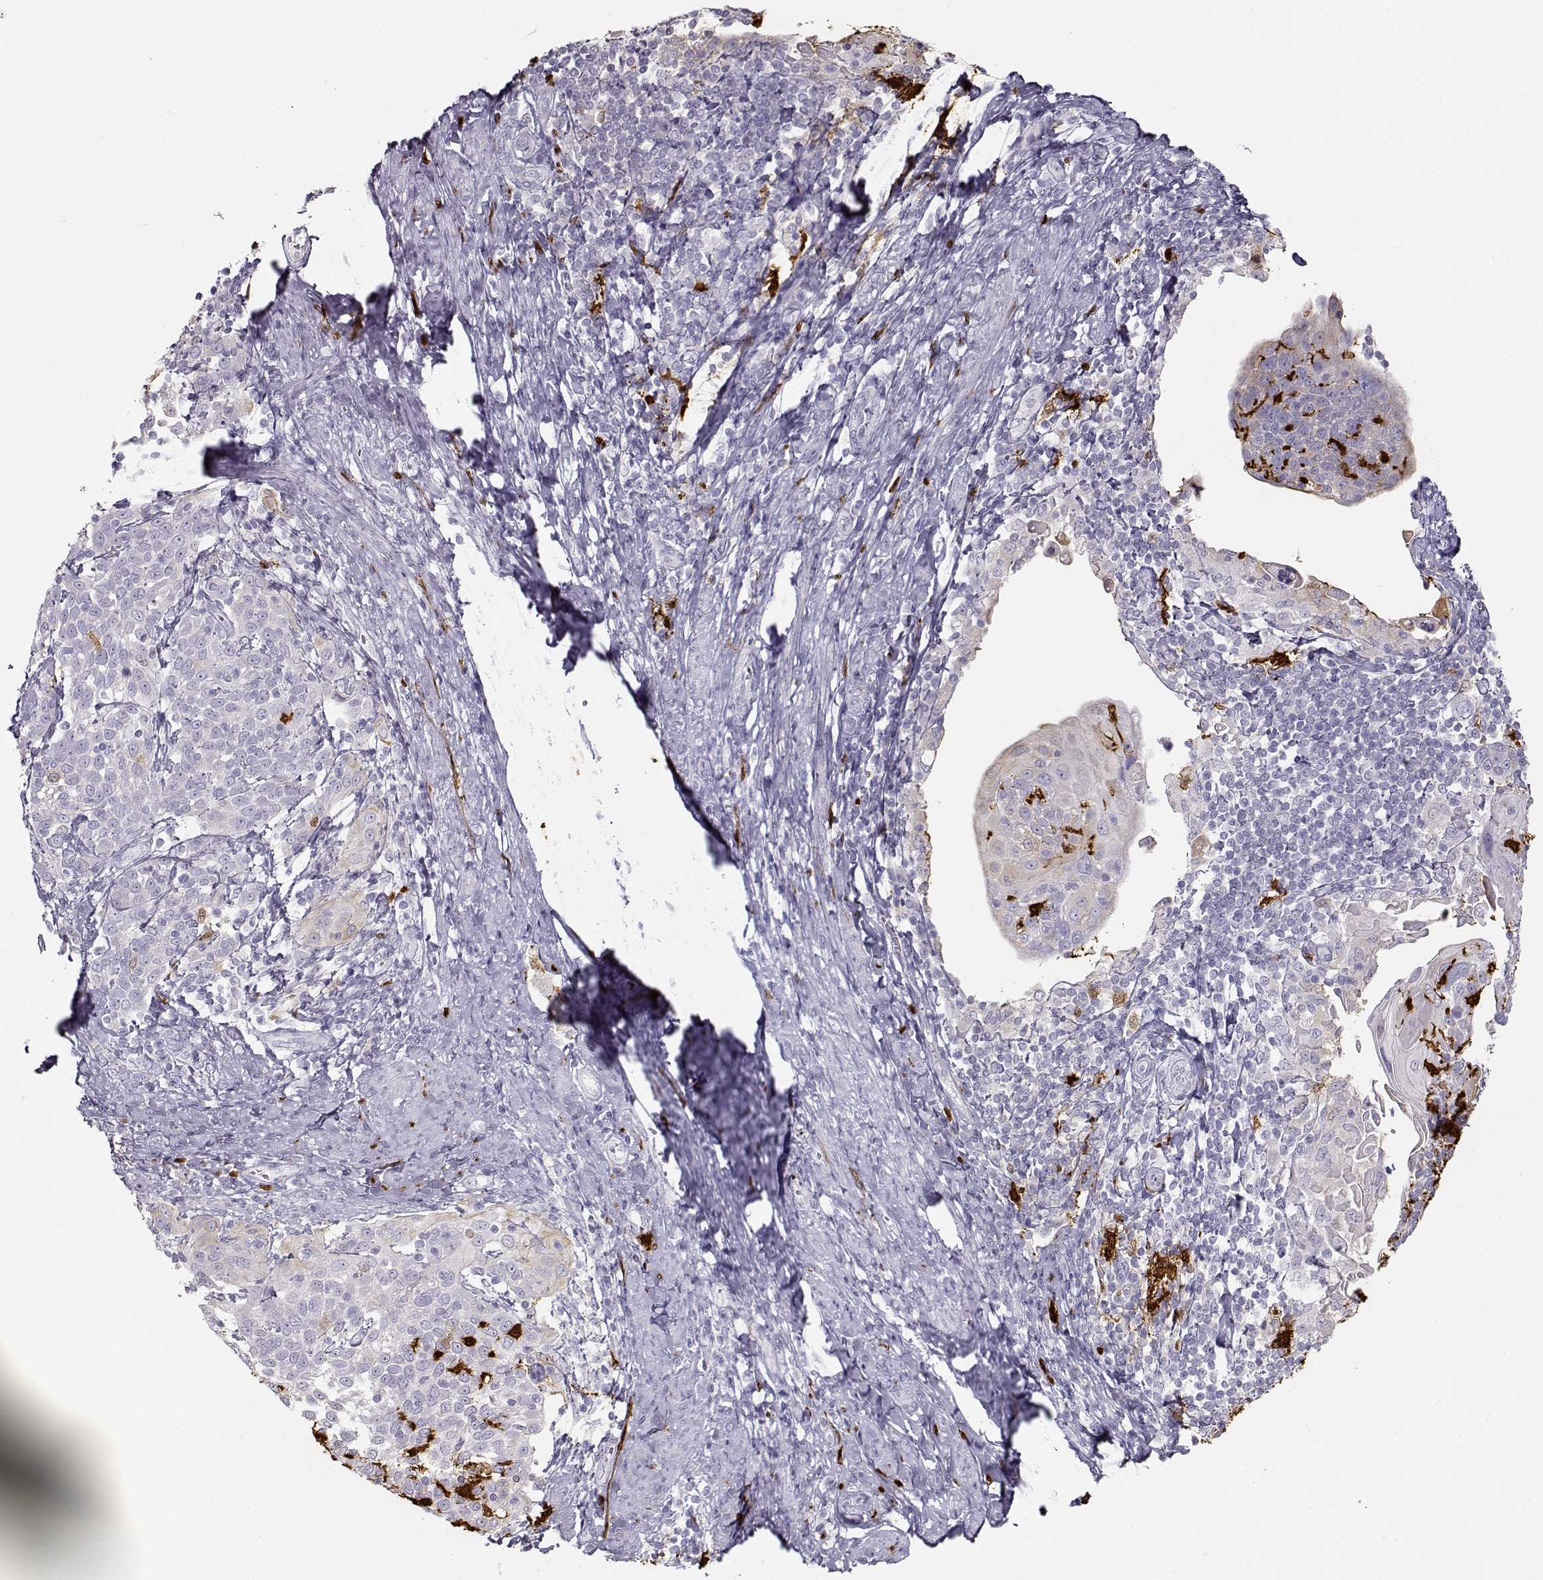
{"staining": {"intensity": "negative", "quantity": "none", "location": "none"}, "tissue": "cervical cancer", "cell_type": "Tumor cells", "image_type": "cancer", "snomed": [{"axis": "morphology", "description": "Squamous cell carcinoma, NOS"}, {"axis": "topography", "description": "Cervix"}], "caption": "Immunohistochemical staining of human squamous cell carcinoma (cervical) reveals no significant staining in tumor cells. (Brightfield microscopy of DAB IHC at high magnification).", "gene": "S100B", "patient": {"sex": "female", "age": 61}}